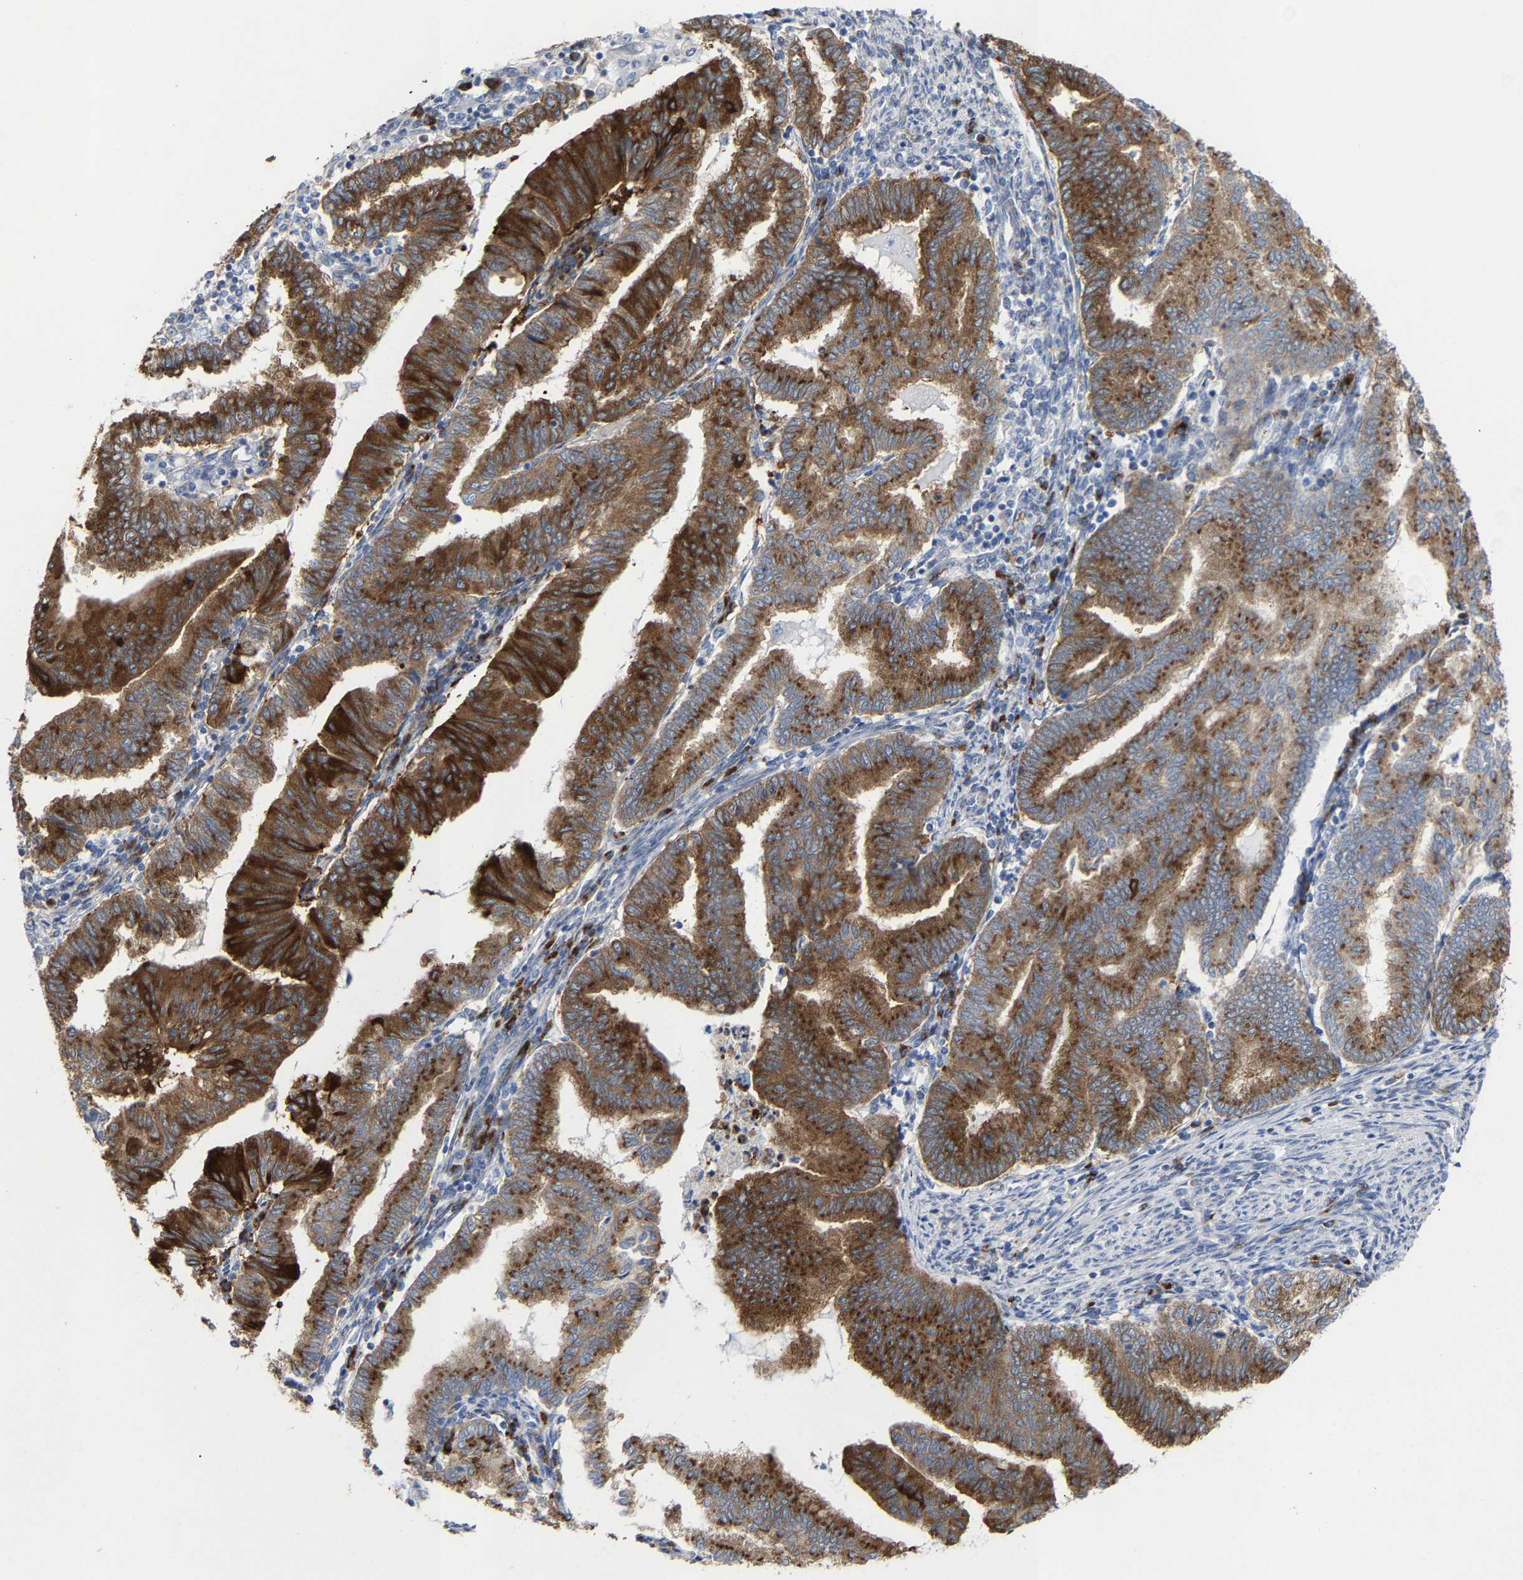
{"staining": {"intensity": "strong", "quantity": ">75%", "location": "cytoplasmic/membranous"}, "tissue": "endometrial cancer", "cell_type": "Tumor cells", "image_type": "cancer", "snomed": [{"axis": "morphology", "description": "Polyp, NOS"}, {"axis": "morphology", "description": "Adenocarcinoma, NOS"}, {"axis": "morphology", "description": "Adenoma, NOS"}, {"axis": "topography", "description": "Endometrium"}], "caption": "IHC (DAB (3,3'-diaminobenzidine)) staining of adenocarcinoma (endometrial) exhibits strong cytoplasmic/membranous protein expression in about >75% of tumor cells. (DAB IHC with brightfield microscopy, high magnification).", "gene": "PPP1R15A", "patient": {"sex": "female", "age": 79}}